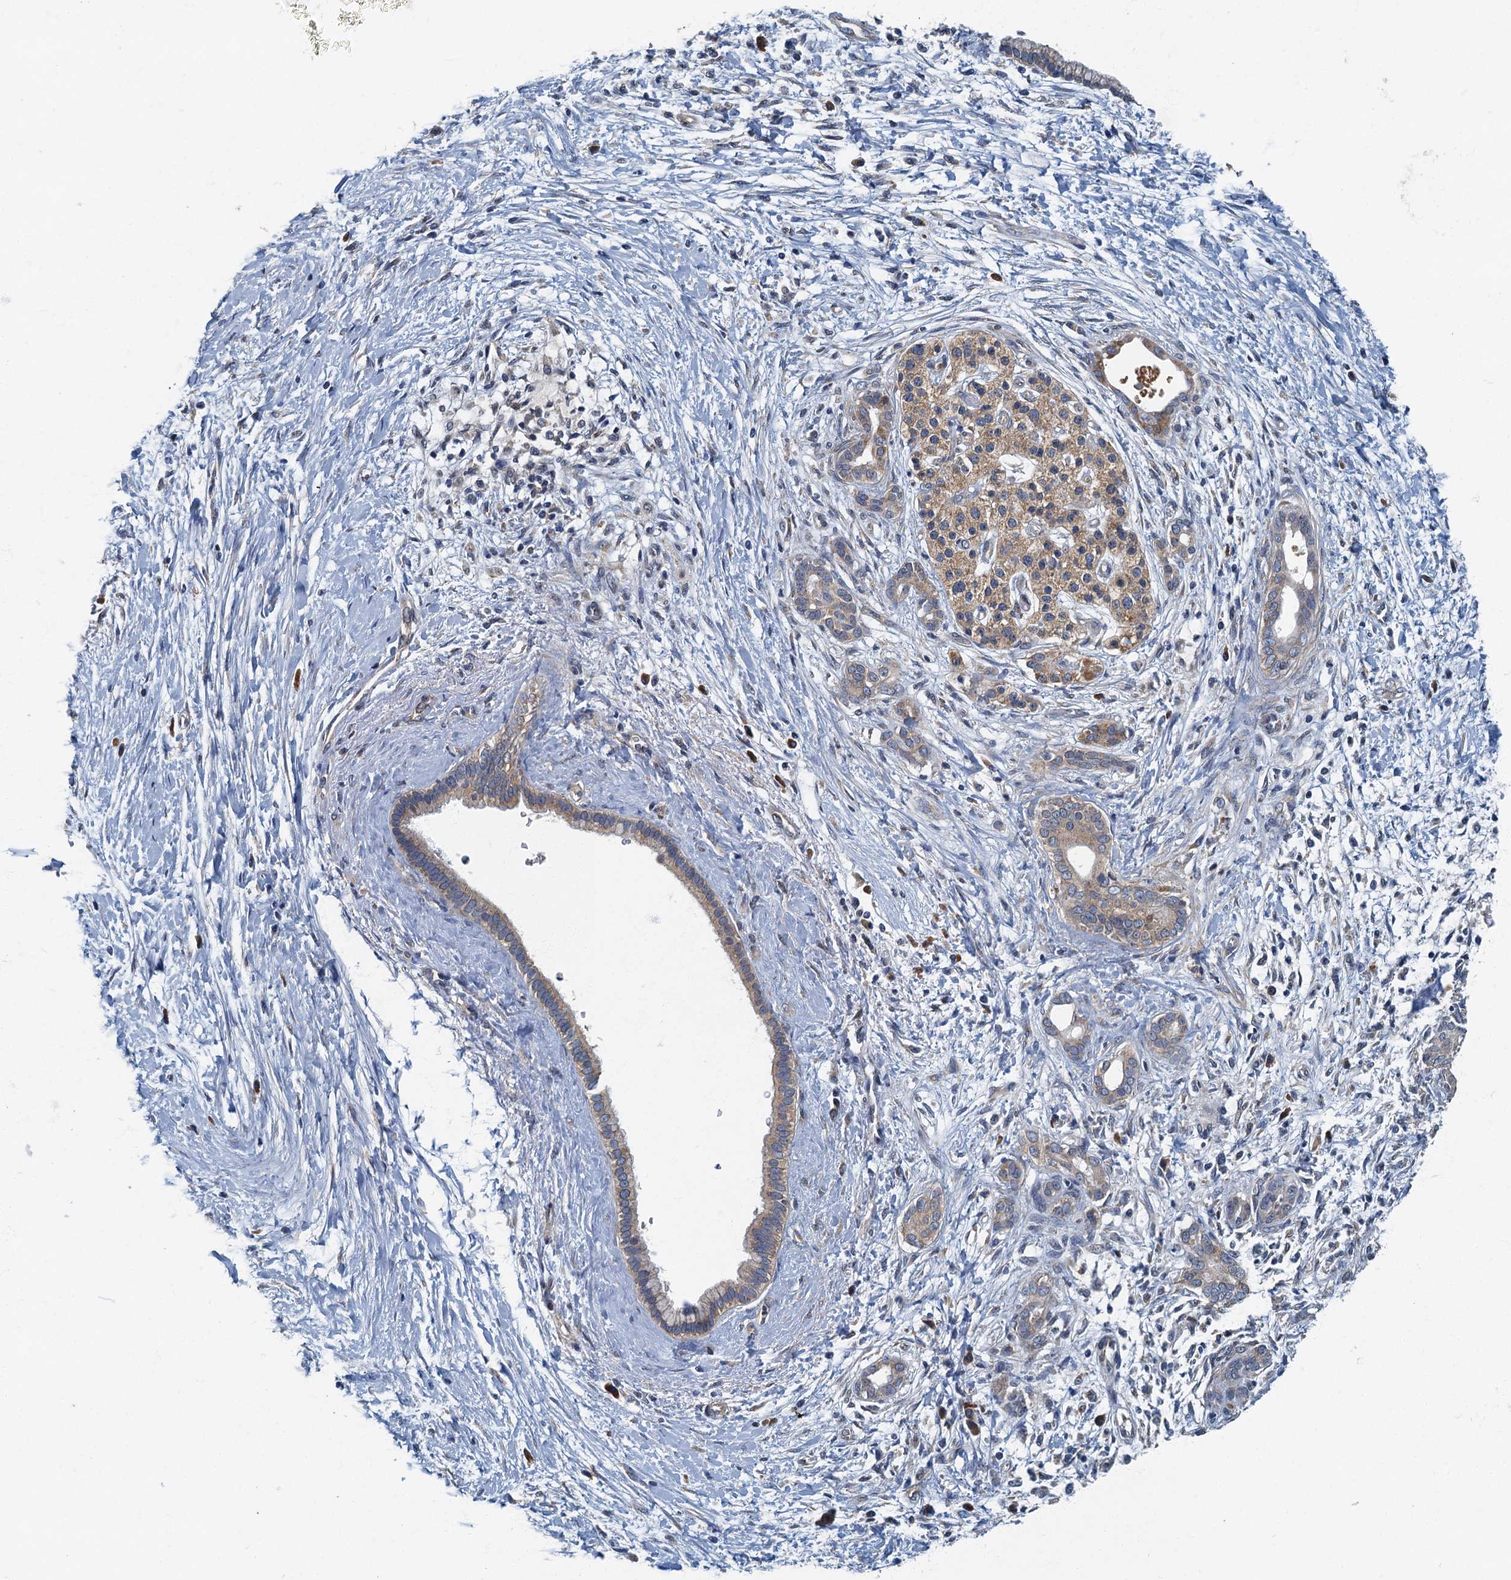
{"staining": {"intensity": "weak", "quantity": "25%-75%", "location": "cytoplasmic/membranous"}, "tissue": "pancreatic cancer", "cell_type": "Tumor cells", "image_type": "cancer", "snomed": [{"axis": "morphology", "description": "Adenocarcinoma, NOS"}, {"axis": "topography", "description": "Pancreas"}], "caption": "A histopathology image showing weak cytoplasmic/membranous expression in approximately 25%-75% of tumor cells in adenocarcinoma (pancreatic), as visualized by brown immunohistochemical staining.", "gene": "DDX49", "patient": {"sex": "male", "age": 58}}